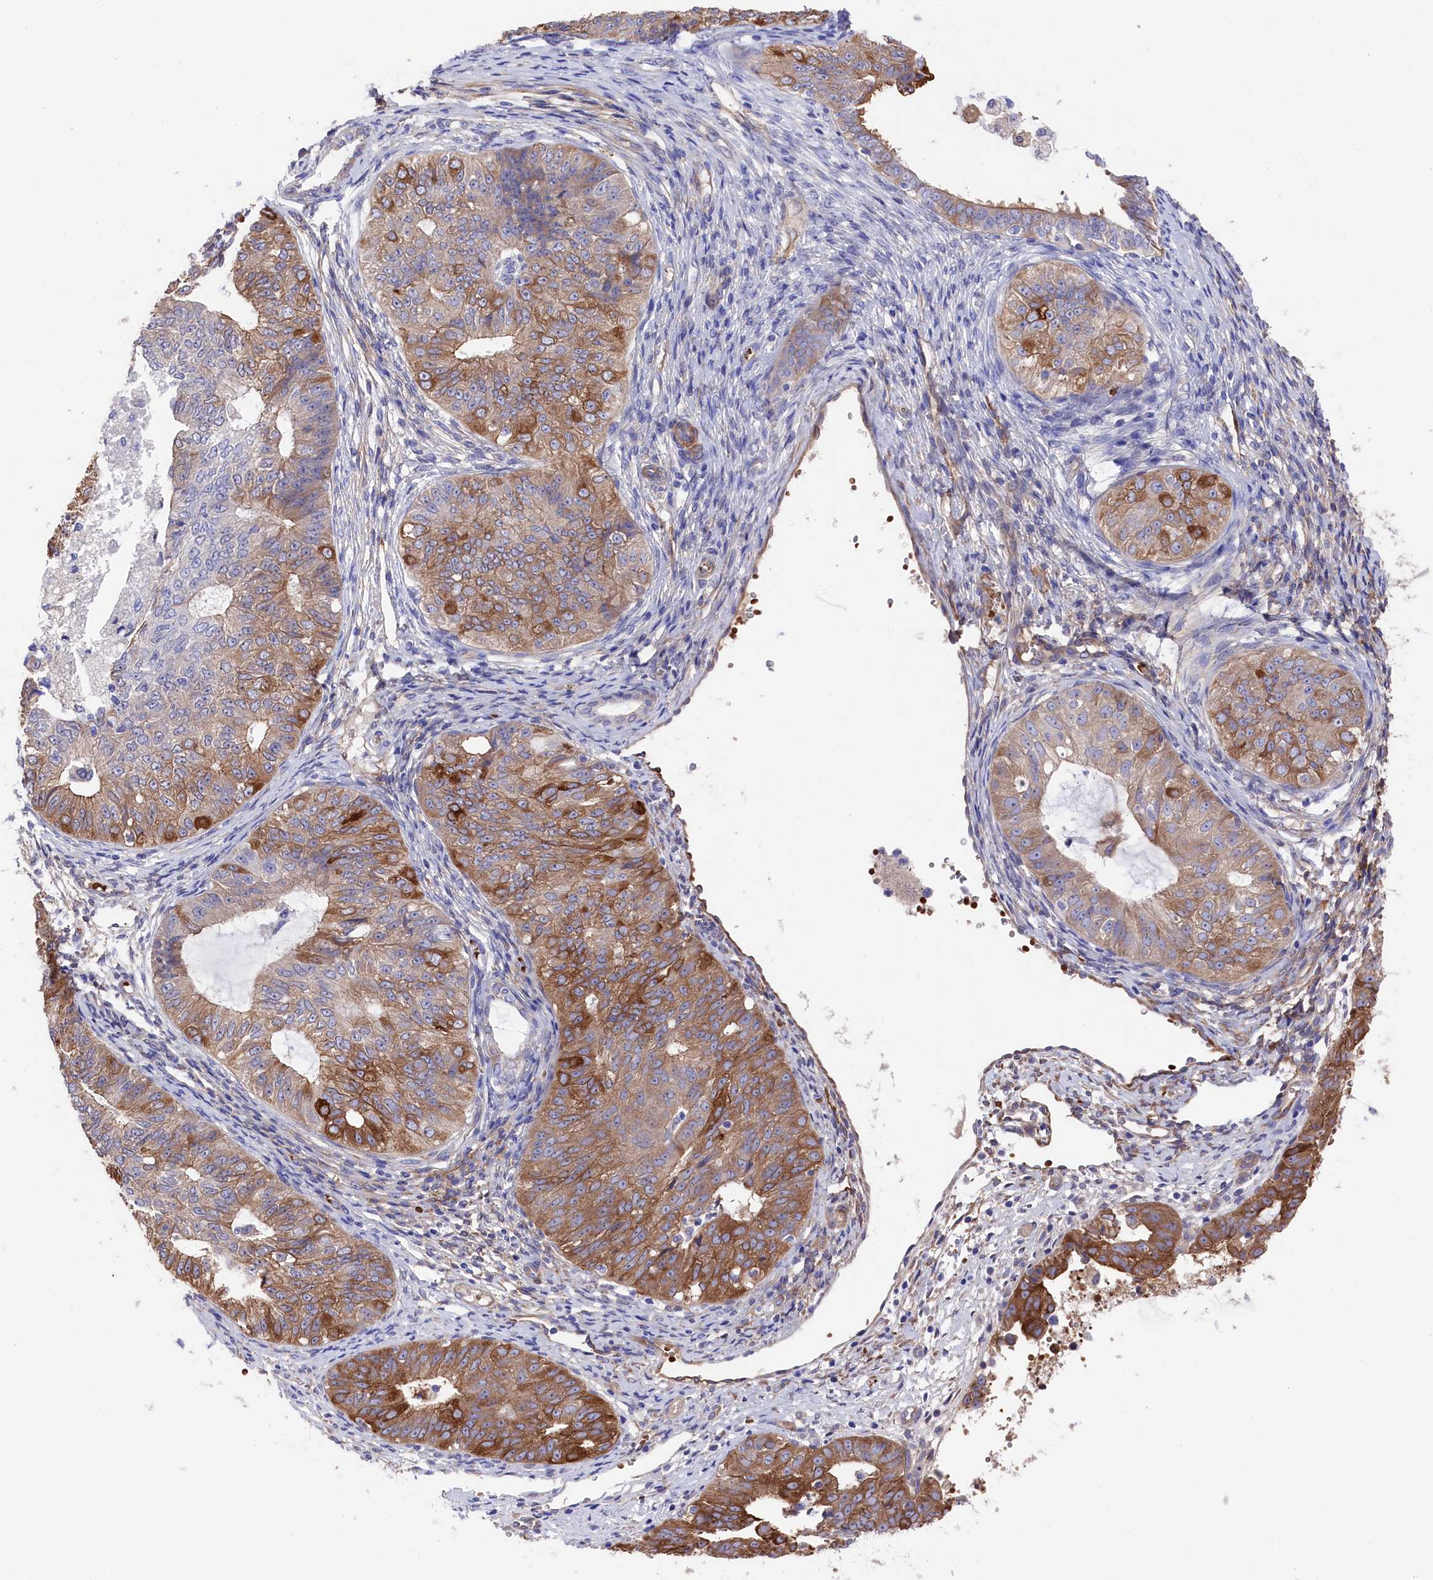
{"staining": {"intensity": "moderate", "quantity": "25%-75%", "location": "cytoplasmic/membranous"}, "tissue": "endometrial cancer", "cell_type": "Tumor cells", "image_type": "cancer", "snomed": [{"axis": "morphology", "description": "Adenocarcinoma, NOS"}, {"axis": "topography", "description": "Endometrium"}], "caption": "Immunohistochemical staining of endometrial cancer (adenocarcinoma) shows medium levels of moderate cytoplasmic/membranous protein expression in about 25%-75% of tumor cells. (Brightfield microscopy of DAB IHC at high magnification).", "gene": "LHFPL4", "patient": {"sex": "female", "age": 32}}